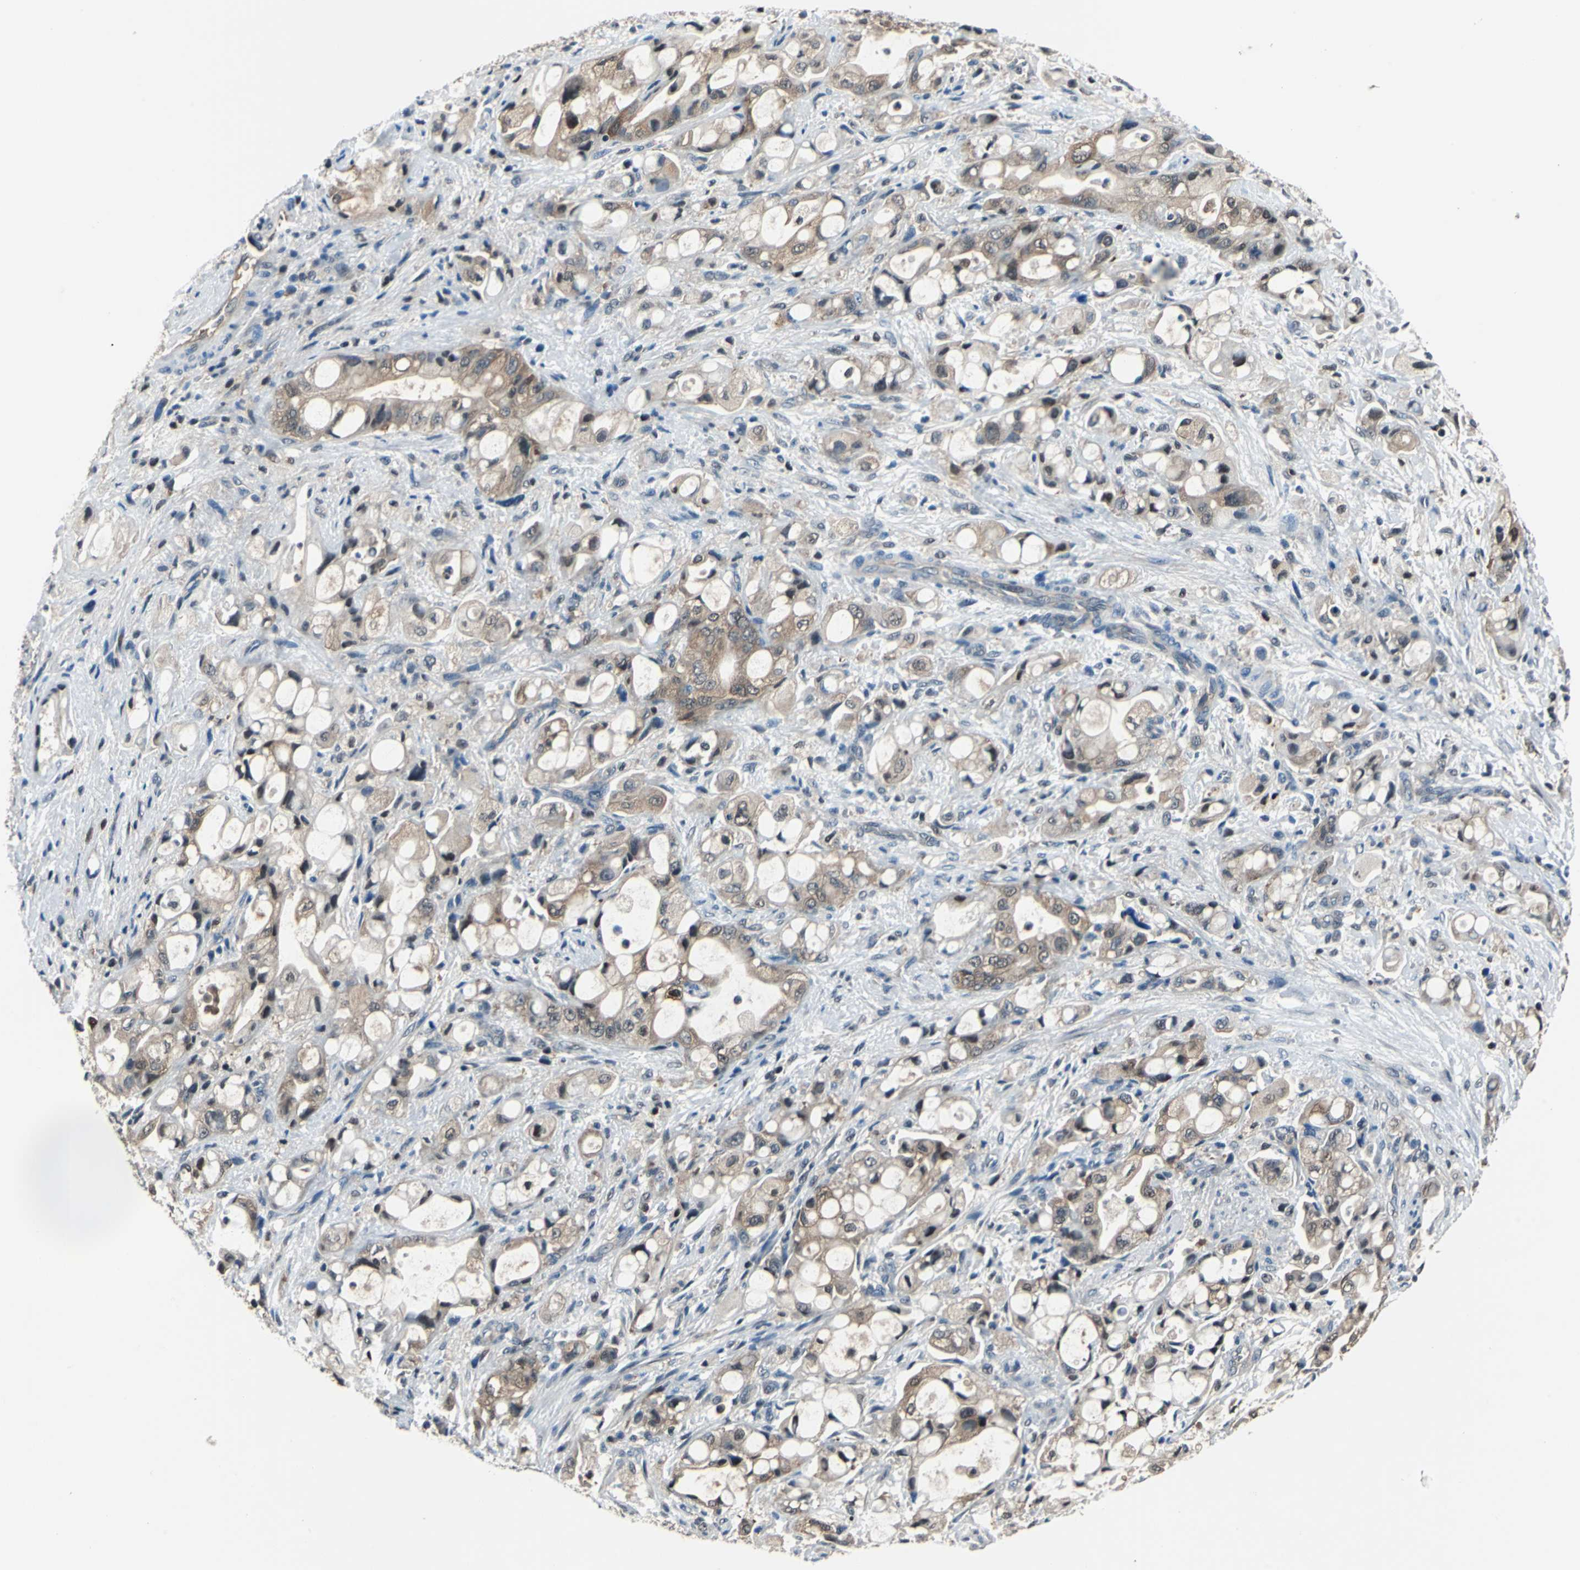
{"staining": {"intensity": "moderate", "quantity": ">75%", "location": "cytoplasmic/membranous,nuclear"}, "tissue": "pancreatic cancer", "cell_type": "Tumor cells", "image_type": "cancer", "snomed": [{"axis": "morphology", "description": "Adenocarcinoma, NOS"}, {"axis": "topography", "description": "Pancreas"}], "caption": "DAB immunohistochemical staining of human pancreatic cancer (adenocarcinoma) exhibits moderate cytoplasmic/membranous and nuclear protein positivity in approximately >75% of tumor cells.", "gene": "PSME1", "patient": {"sex": "male", "age": 79}}